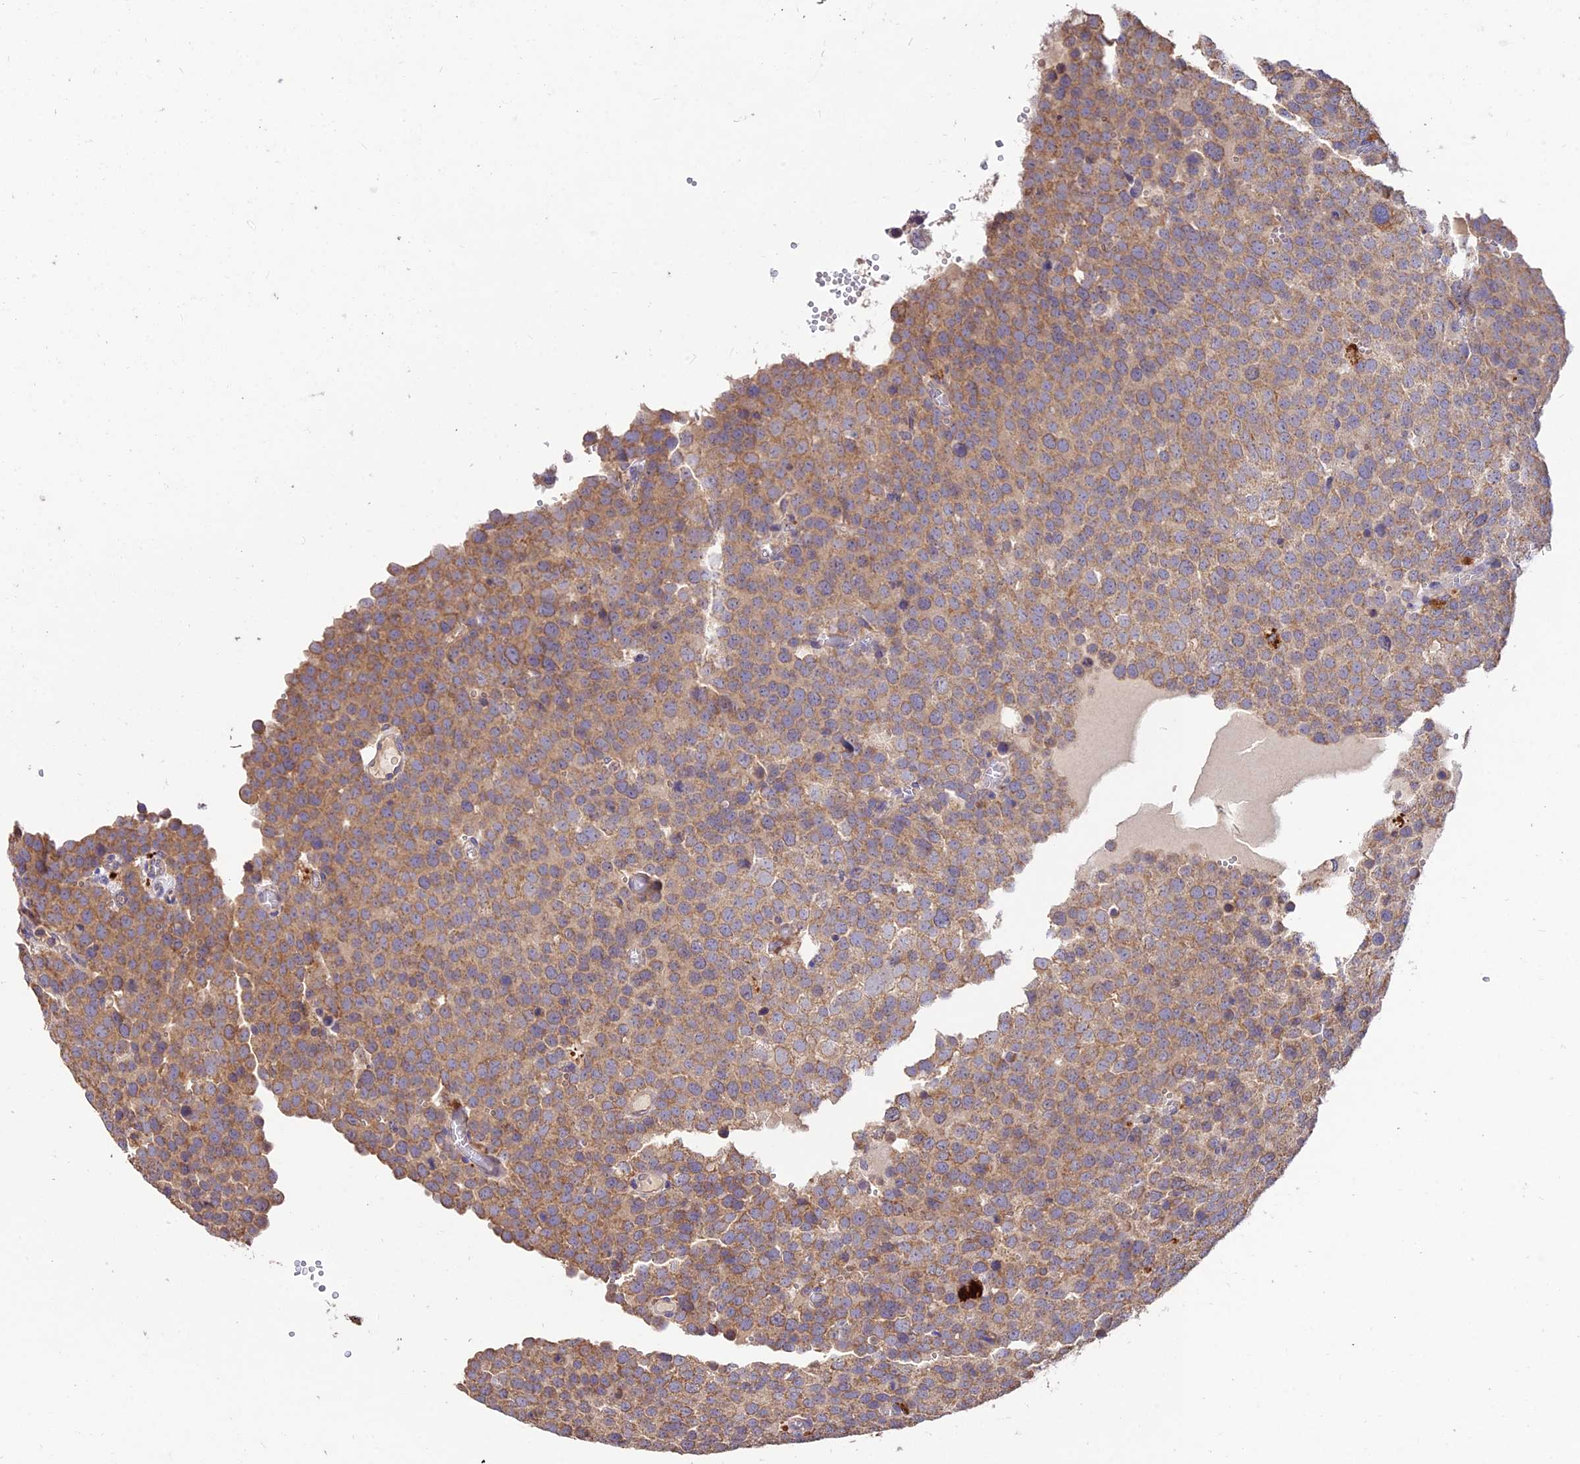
{"staining": {"intensity": "weak", "quantity": ">75%", "location": "cytoplasmic/membranous"}, "tissue": "testis cancer", "cell_type": "Tumor cells", "image_type": "cancer", "snomed": [{"axis": "morphology", "description": "Normal tissue, NOS"}, {"axis": "morphology", "description": "Seminoma, NOS"}, {"axis": "topography", "description": "Testis"}], "caption": "An immunohistochemistry (IHC) image of neoplastic tissue is shown. Protein staining in brown shows weak cytoplasmic/membranous positivity in testis seminoma within tumor cells.", "gene": "SDHD", "patient": {"sex": "male", "age": 71}}